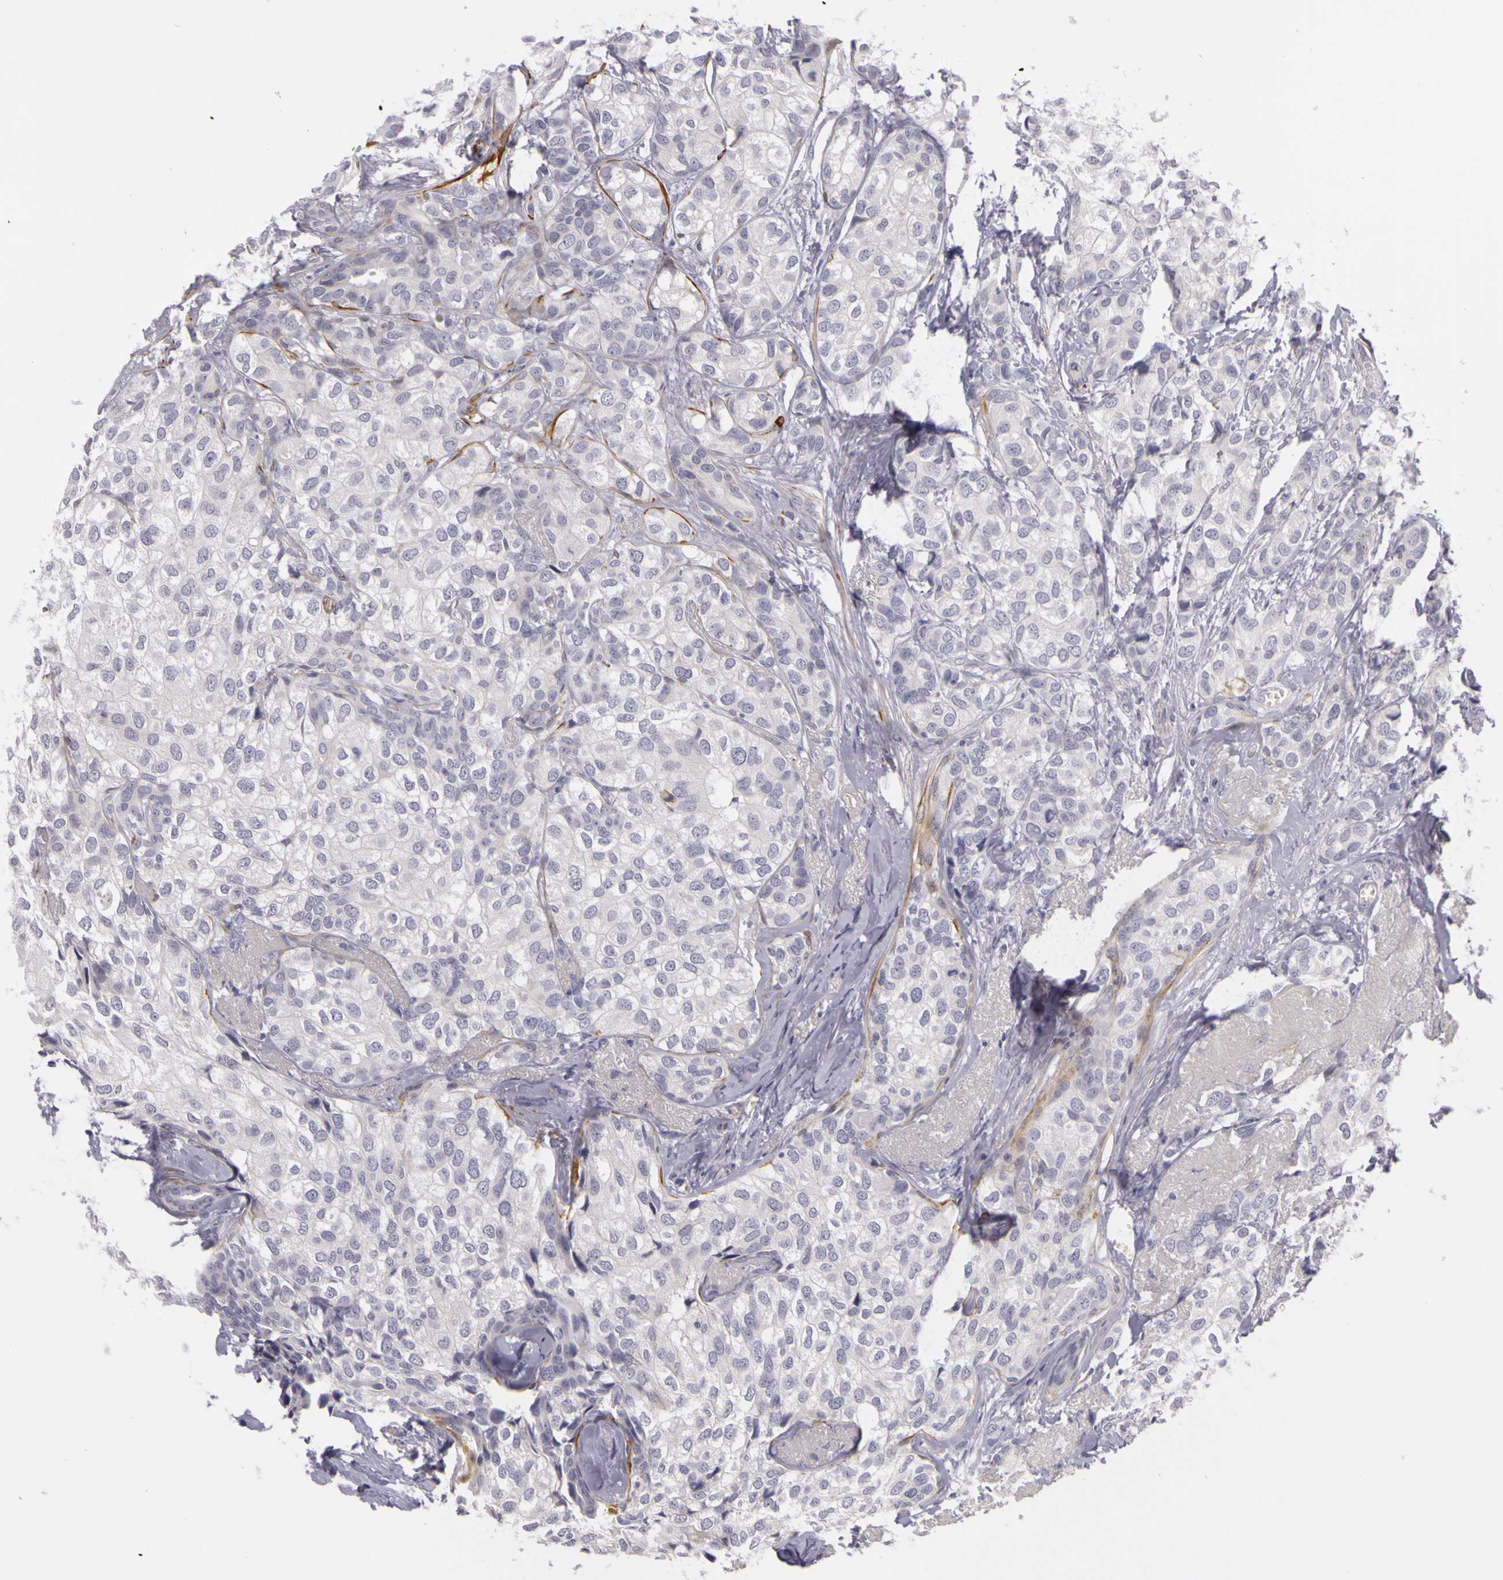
{"staining": {"intensity": "negative", "quantity": "none", "location": "none"}, "tissue": "breast cancer", "cell_type": "Tumor cells", "image_type": "cancer", "snomed": [{"axis": "morphology", "description": "Duct carcinoma"}, {"axis": "topography", "description": "Breast"}], "caption": "A micrograph of human breast cancer (infiltrating ductal carcinoma) is negative for staining in tumor cells. (DAB (3,3'-diaminobenzidine) immunohistochemistry (IHC) with hematoxylin counter stain).", "gene": "CNTN2", "patient": {"sex": "female", "age": 68}}